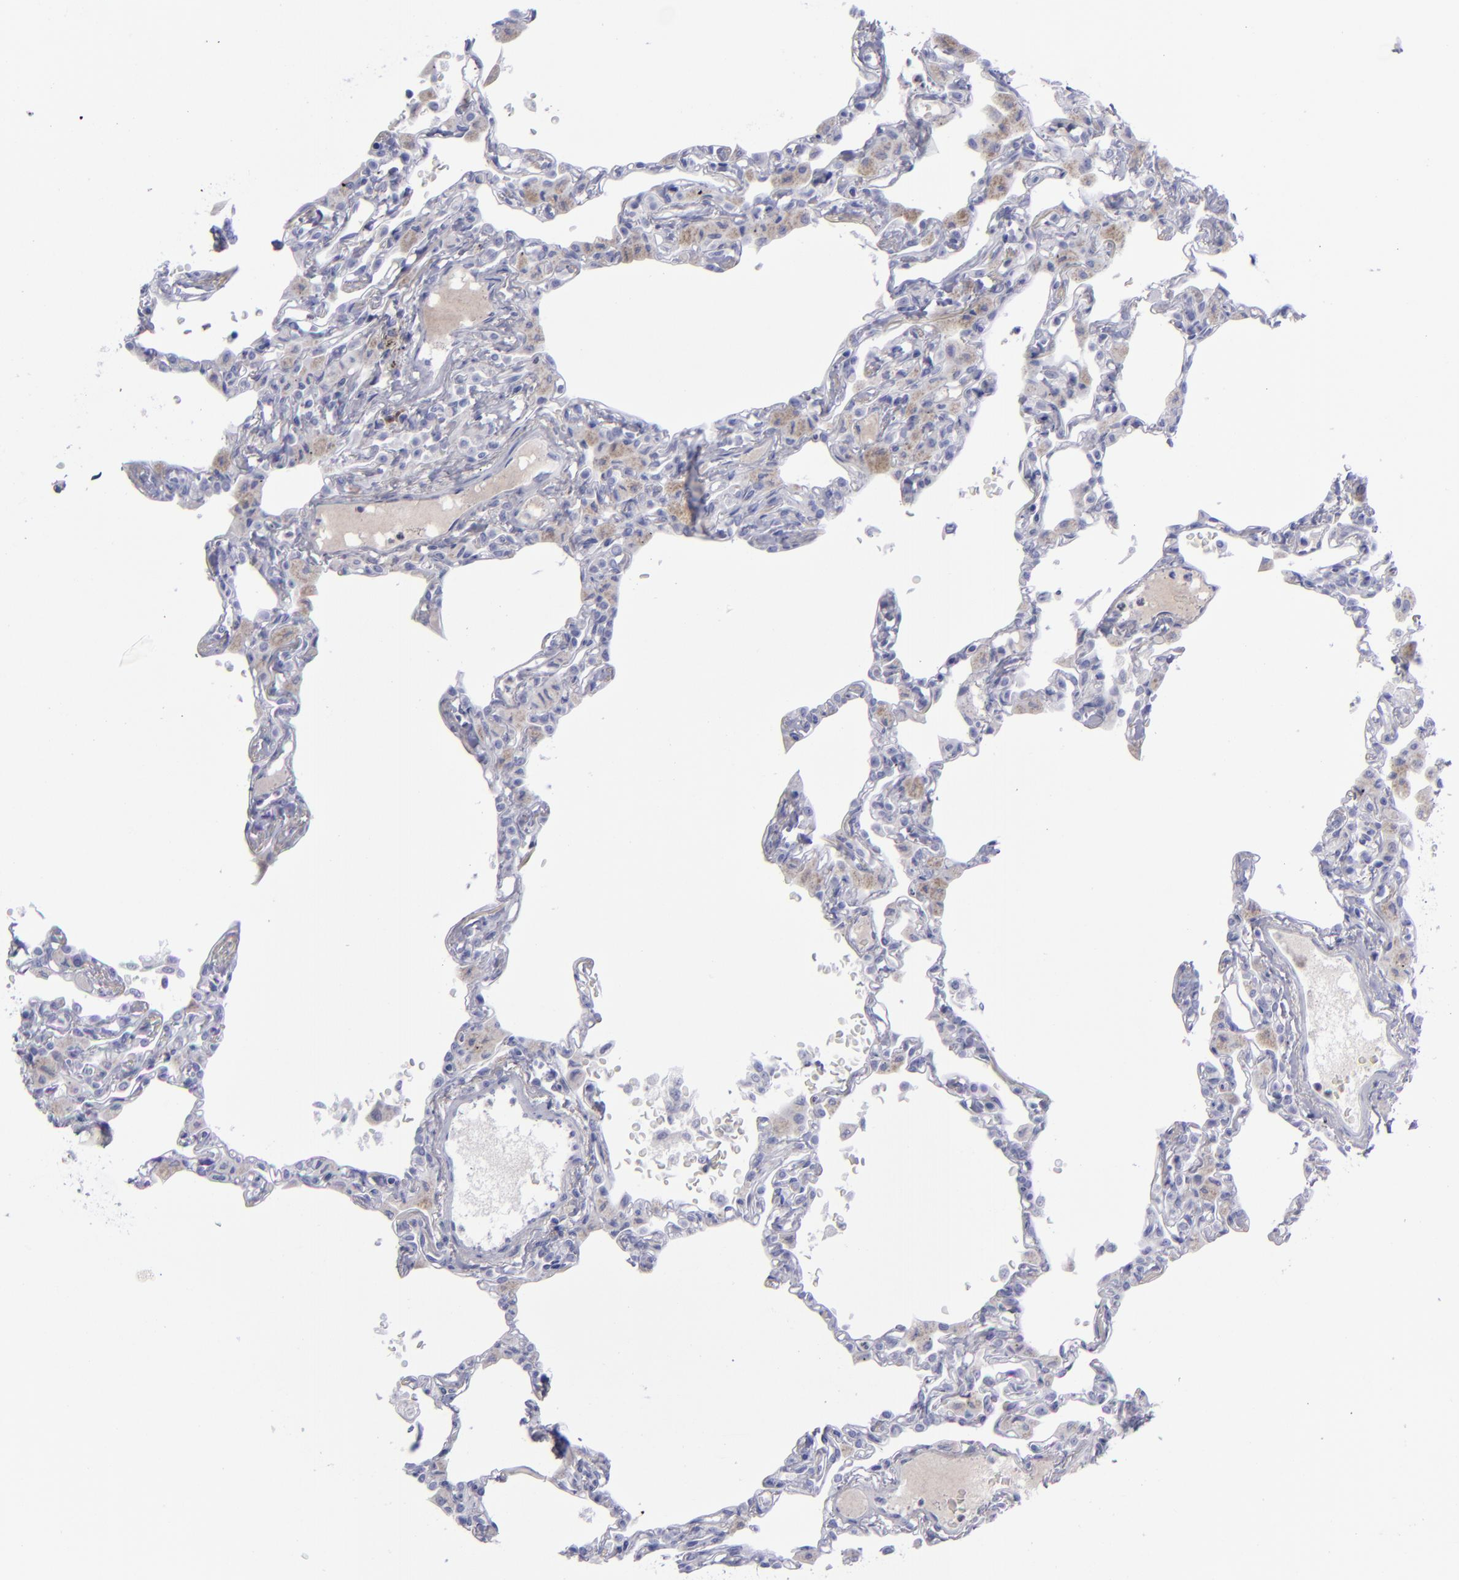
{"staining": {"intensity": "negative", "quantity": "none", "location": "none"}, "tissue": "lung", "cell_type": "Alveolar cells", "image_type": "normal", "snomed": [{"axis": "morphology", "description": "Normal tissue, NOS"}, {"axis": "topography", "description": "Lung"}], "caption": "The immunohistochemistry (IHC) micrograph has no significant staining in alveolar cells of lung. (Brightfield microscopy of DAB immunohistochemistry at high magnification).", "gene": "AURKA", "patient": {"sex": "female", "age": 49}}